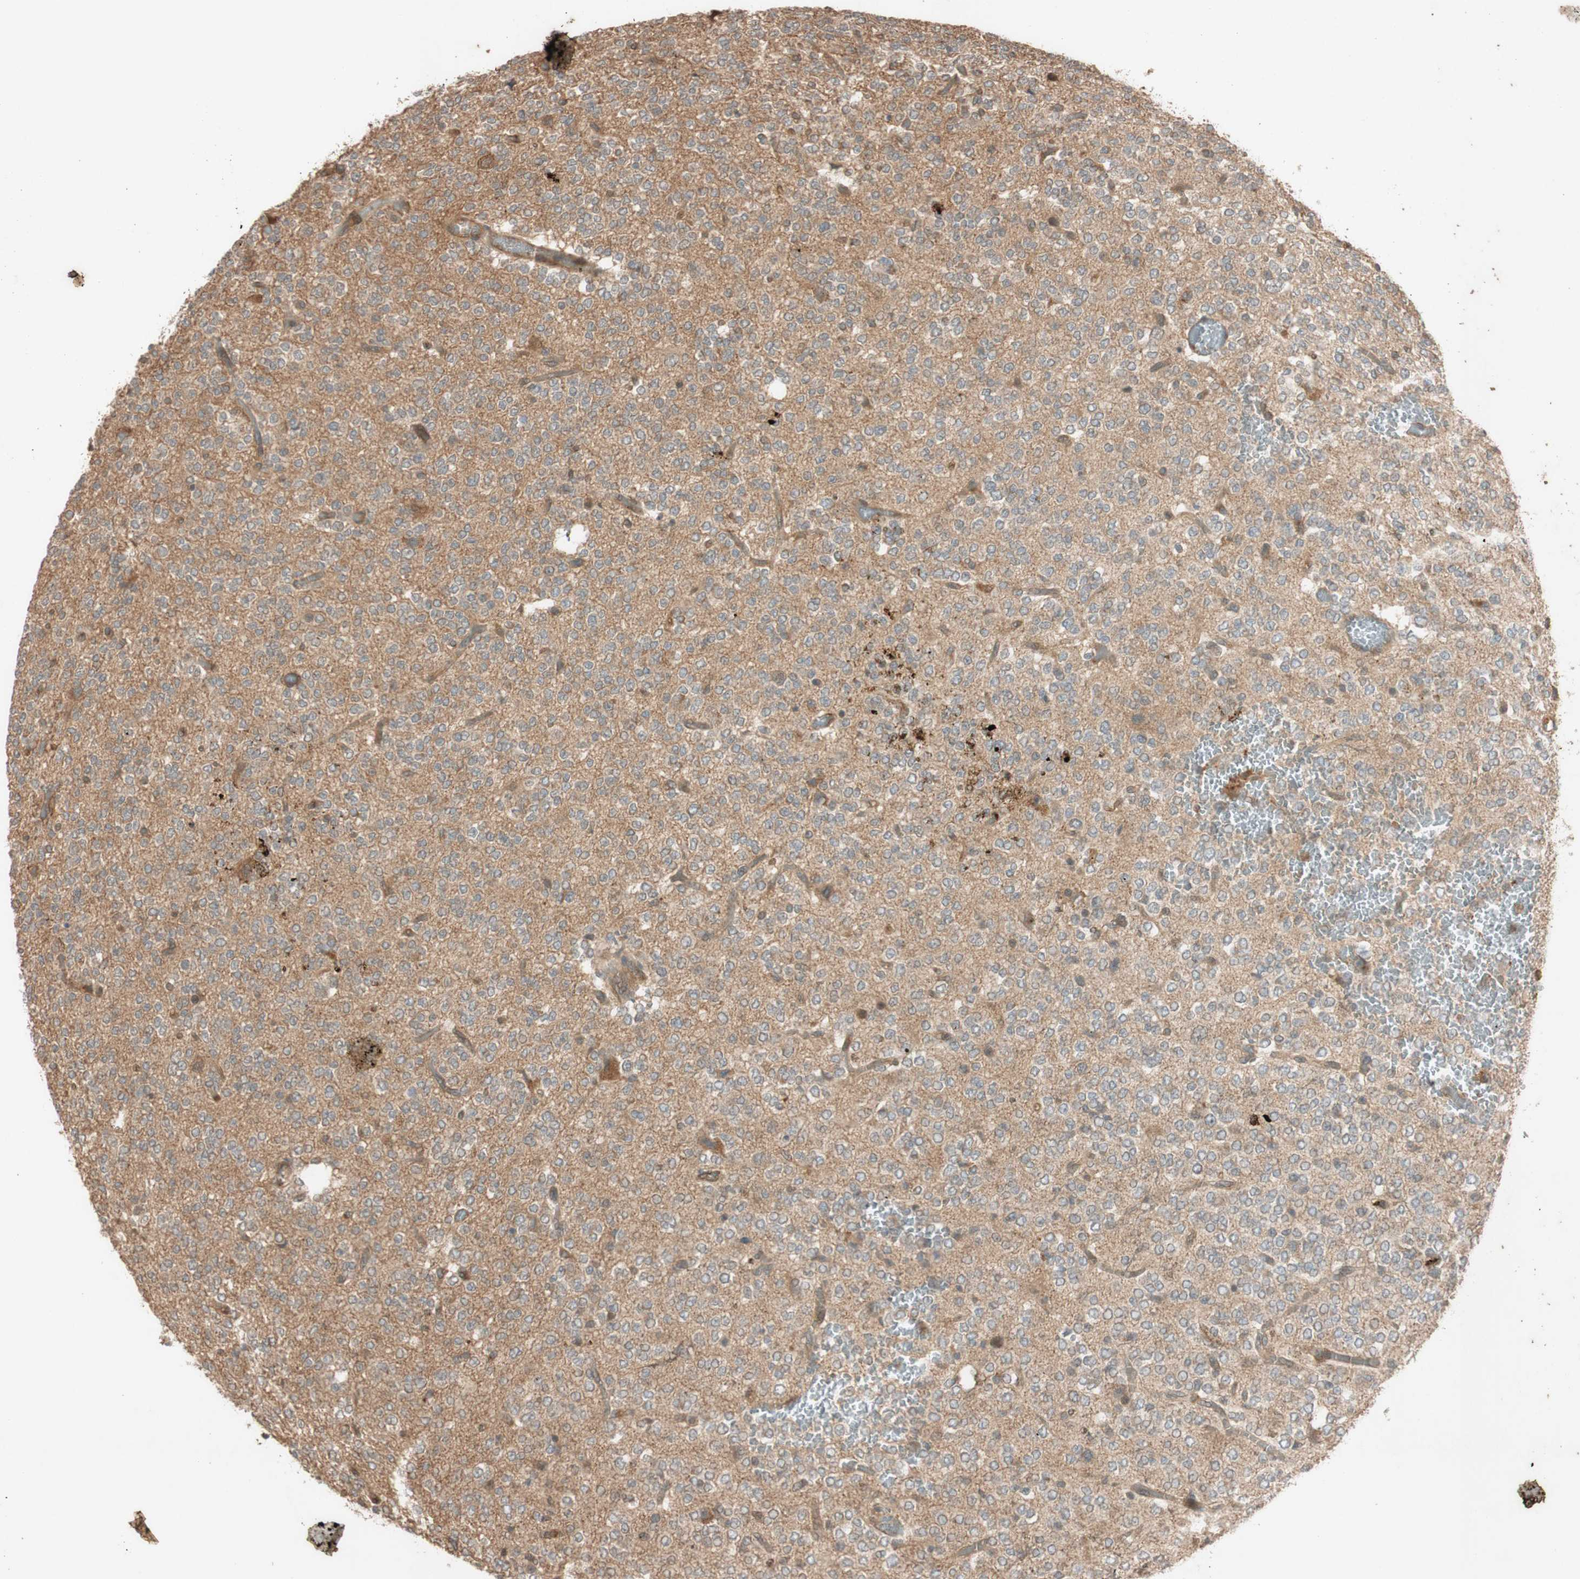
{"staining": {"intensity": "moderate", "quantity": ">75%", "location": "cytoplasmic/membranous"}, "tissue": "glioma", "cell_type": "Tumor cells", "image_type": "cancer", "snomed": [{"axis": "morphology", "description": "Glioma, malignant, Low grade"}, {"axis": "topography", "description": "Brain"}], "caption": "Moderate cytoplasmic/membranous protein expression is appreciated in approximately >75% of tumor cells in glioma. (IHC, brightfield microscopy, high magnification).", "gene": "EPHA8", "patient": {"sex": "male", "age": 38}}